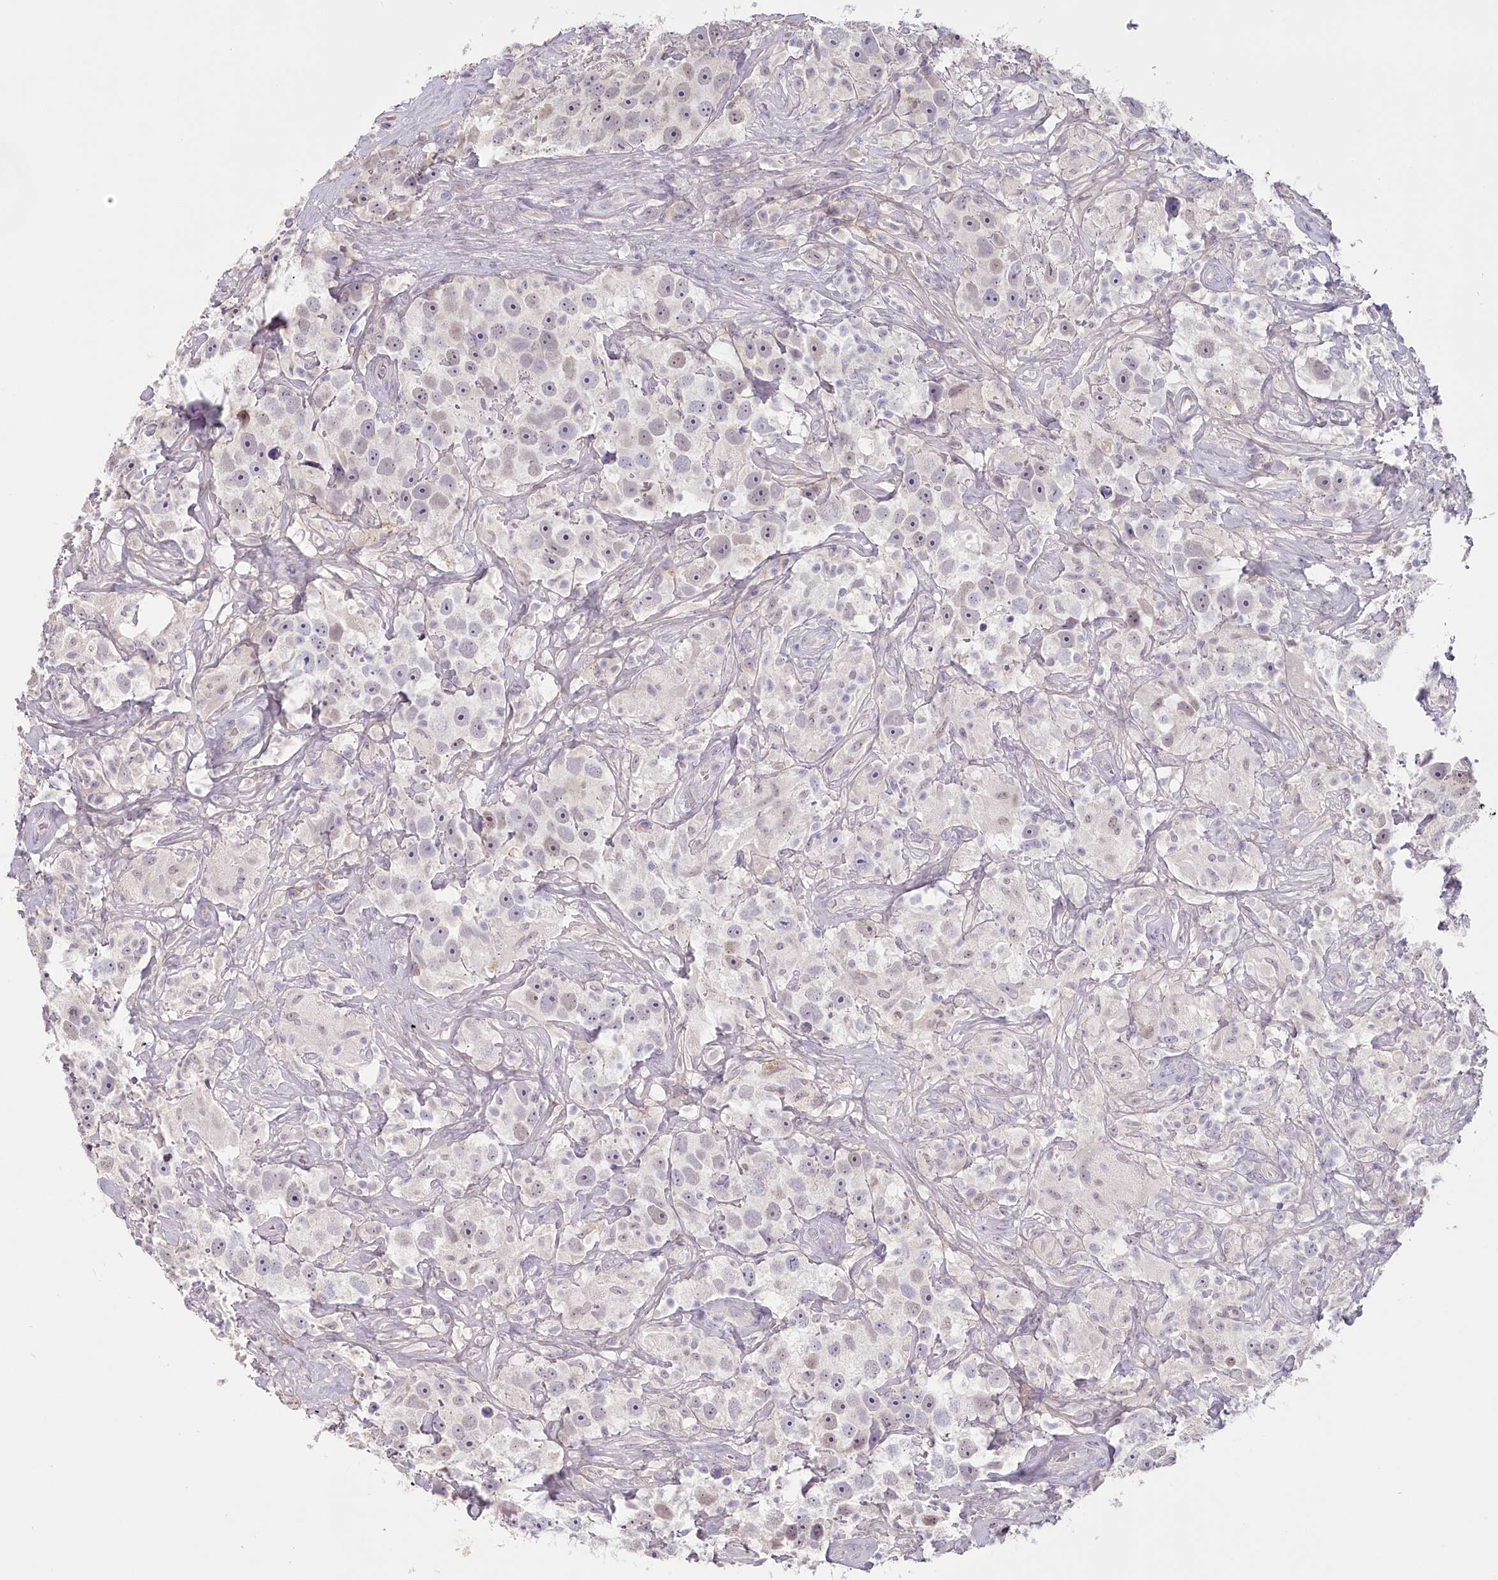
{"staining": {"intensity": "negative", "quantity": "none", "location": "none"}, "tissue": "testis cancer", "cell_type": "Tumor cells", "image_type": "cancer", "snomed": [{"axis": "morphology", "description": "Seminoma, NOS"}, {"axis": "topography", "description": "Testis"}], "caption": "Image shows no protein expression in tumor cells of testis cancer tissue.", "gene": "USP11", "patient": {"sex": "male", "age": 49}}